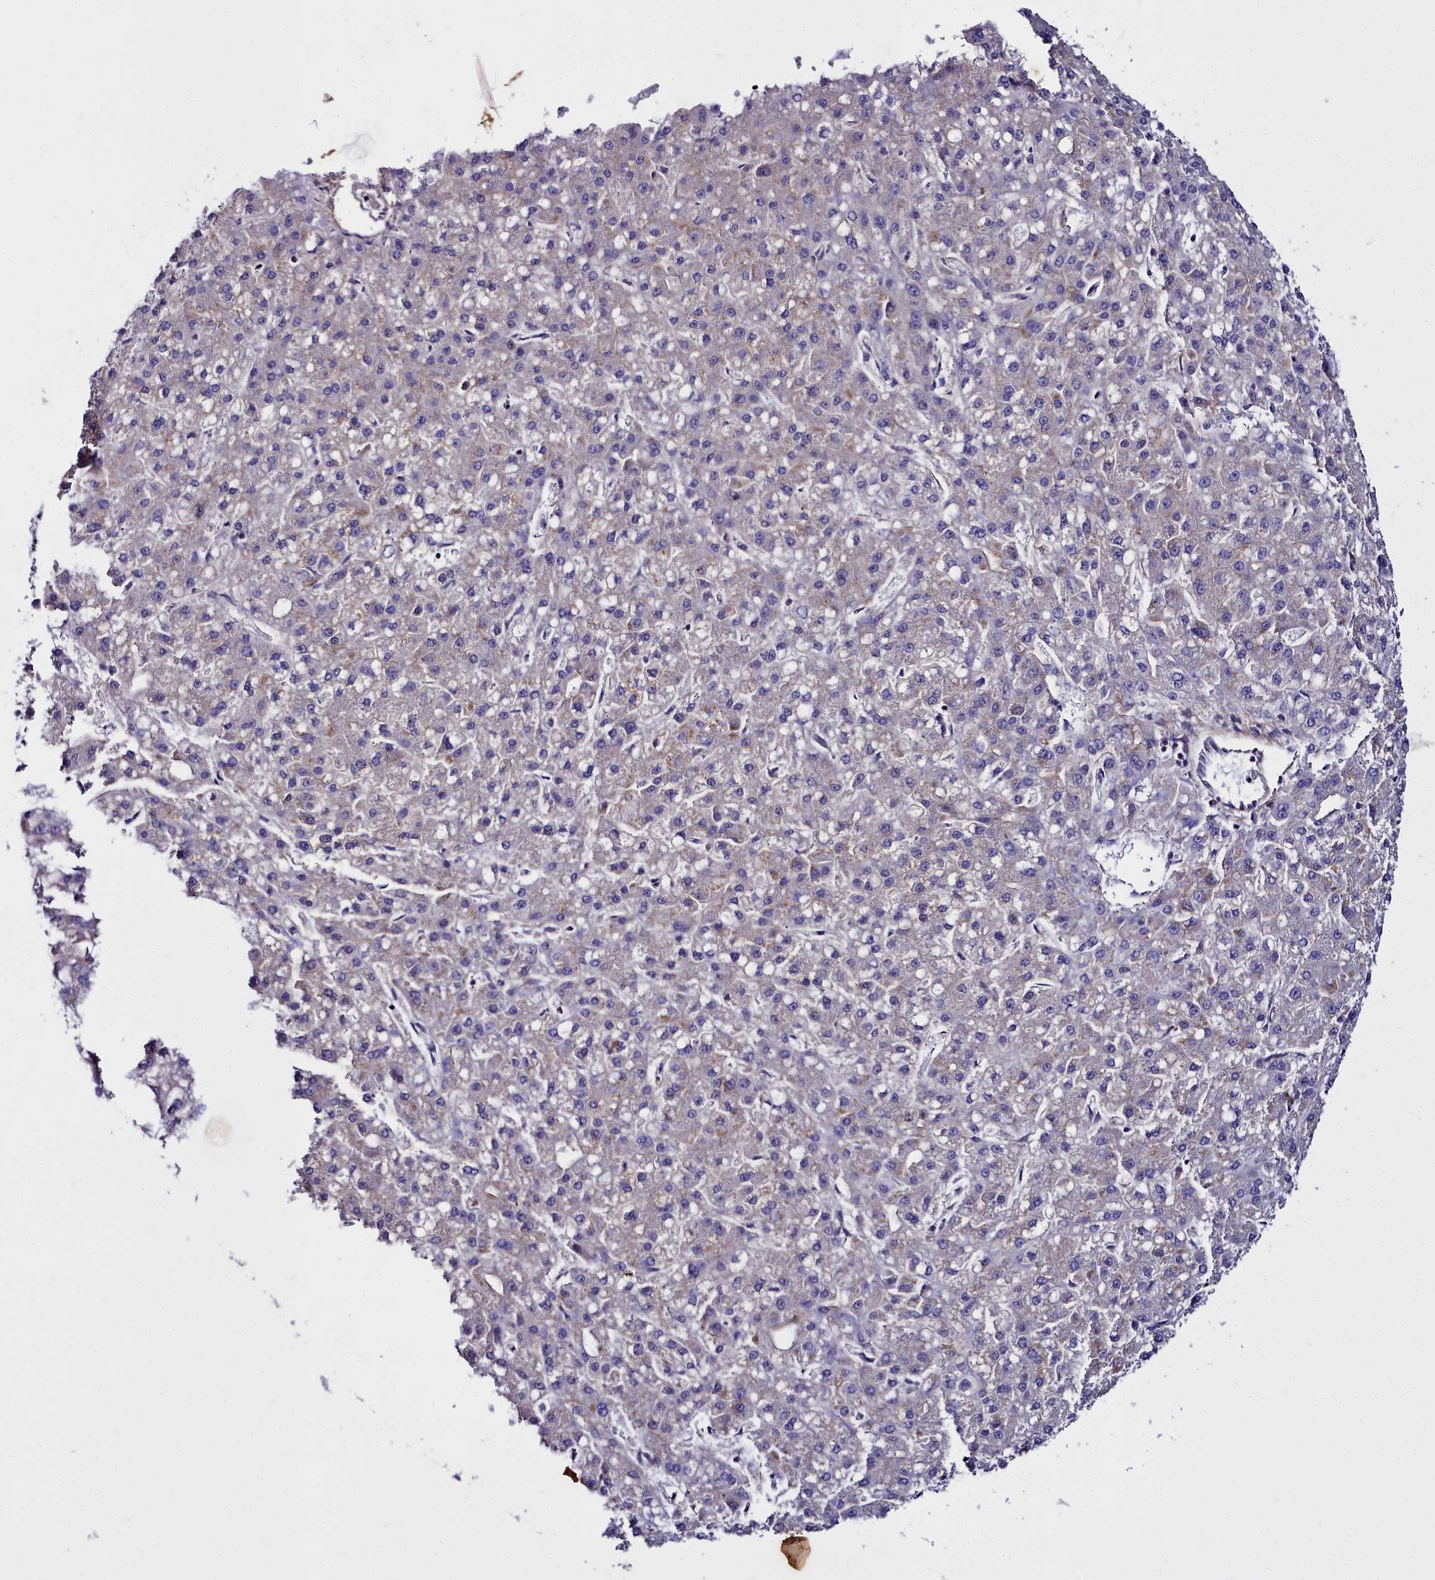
{"staining": {"intensity": "negative", "quantity": "none", "location": "none"}, "tissue": "liver cancer", "cell_type": "Tumor cells", "image_type": "cancer", "snomed": [{"axis": "morphology", "description": "Carcinoma, Hepatocellular, NOS"}, {"axis": "topography", "description": "Liver"}], "caption": "IHC of liver hepatocellular carcinoma reveals no expression in tumor cells.", "gene": "FADS3", "patient": {"sex": "male", "age": 67}}